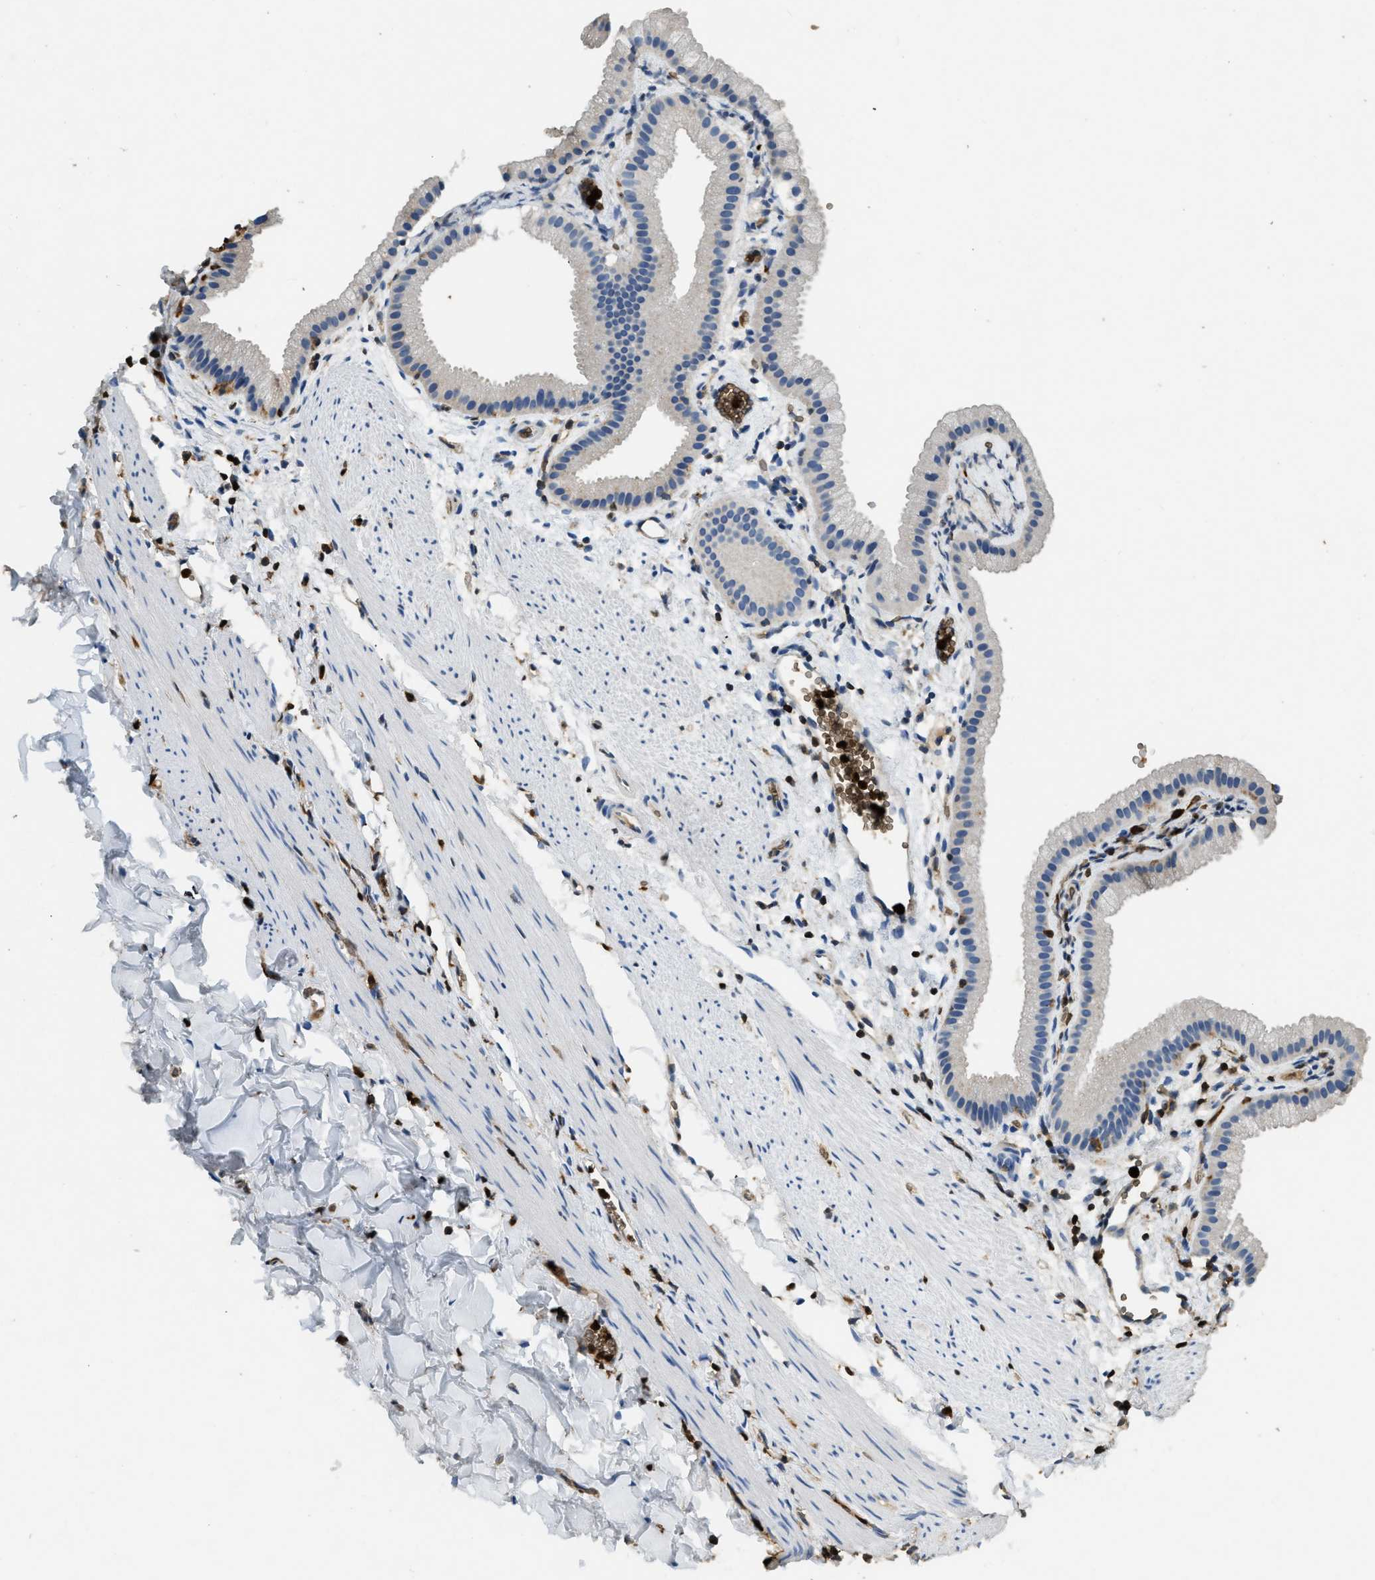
{"staining": {"intensity": "negative", "quantity": "none", "location": "none"}, "tissue": "gallbladder", "cell_type": "Glandular cells", "image_type": "normal", "snomed": [{"axis": "morphology", "description": "Normal tissue, NOS"}, {"axis": "topography", "description": "Gallbladder"}], "caption": "Immunohistochemical staining of benign human gallbladder exhibits no significant expression in glandular cells. Brightfield microscopy of IHC stained with DAB (3,3'-diaminobenzidine) (brown) and hematoxylin (blue), captured at high magnification.", "gene": "ARHGDIB", "patient": {"sex": "female", "age": 64}}